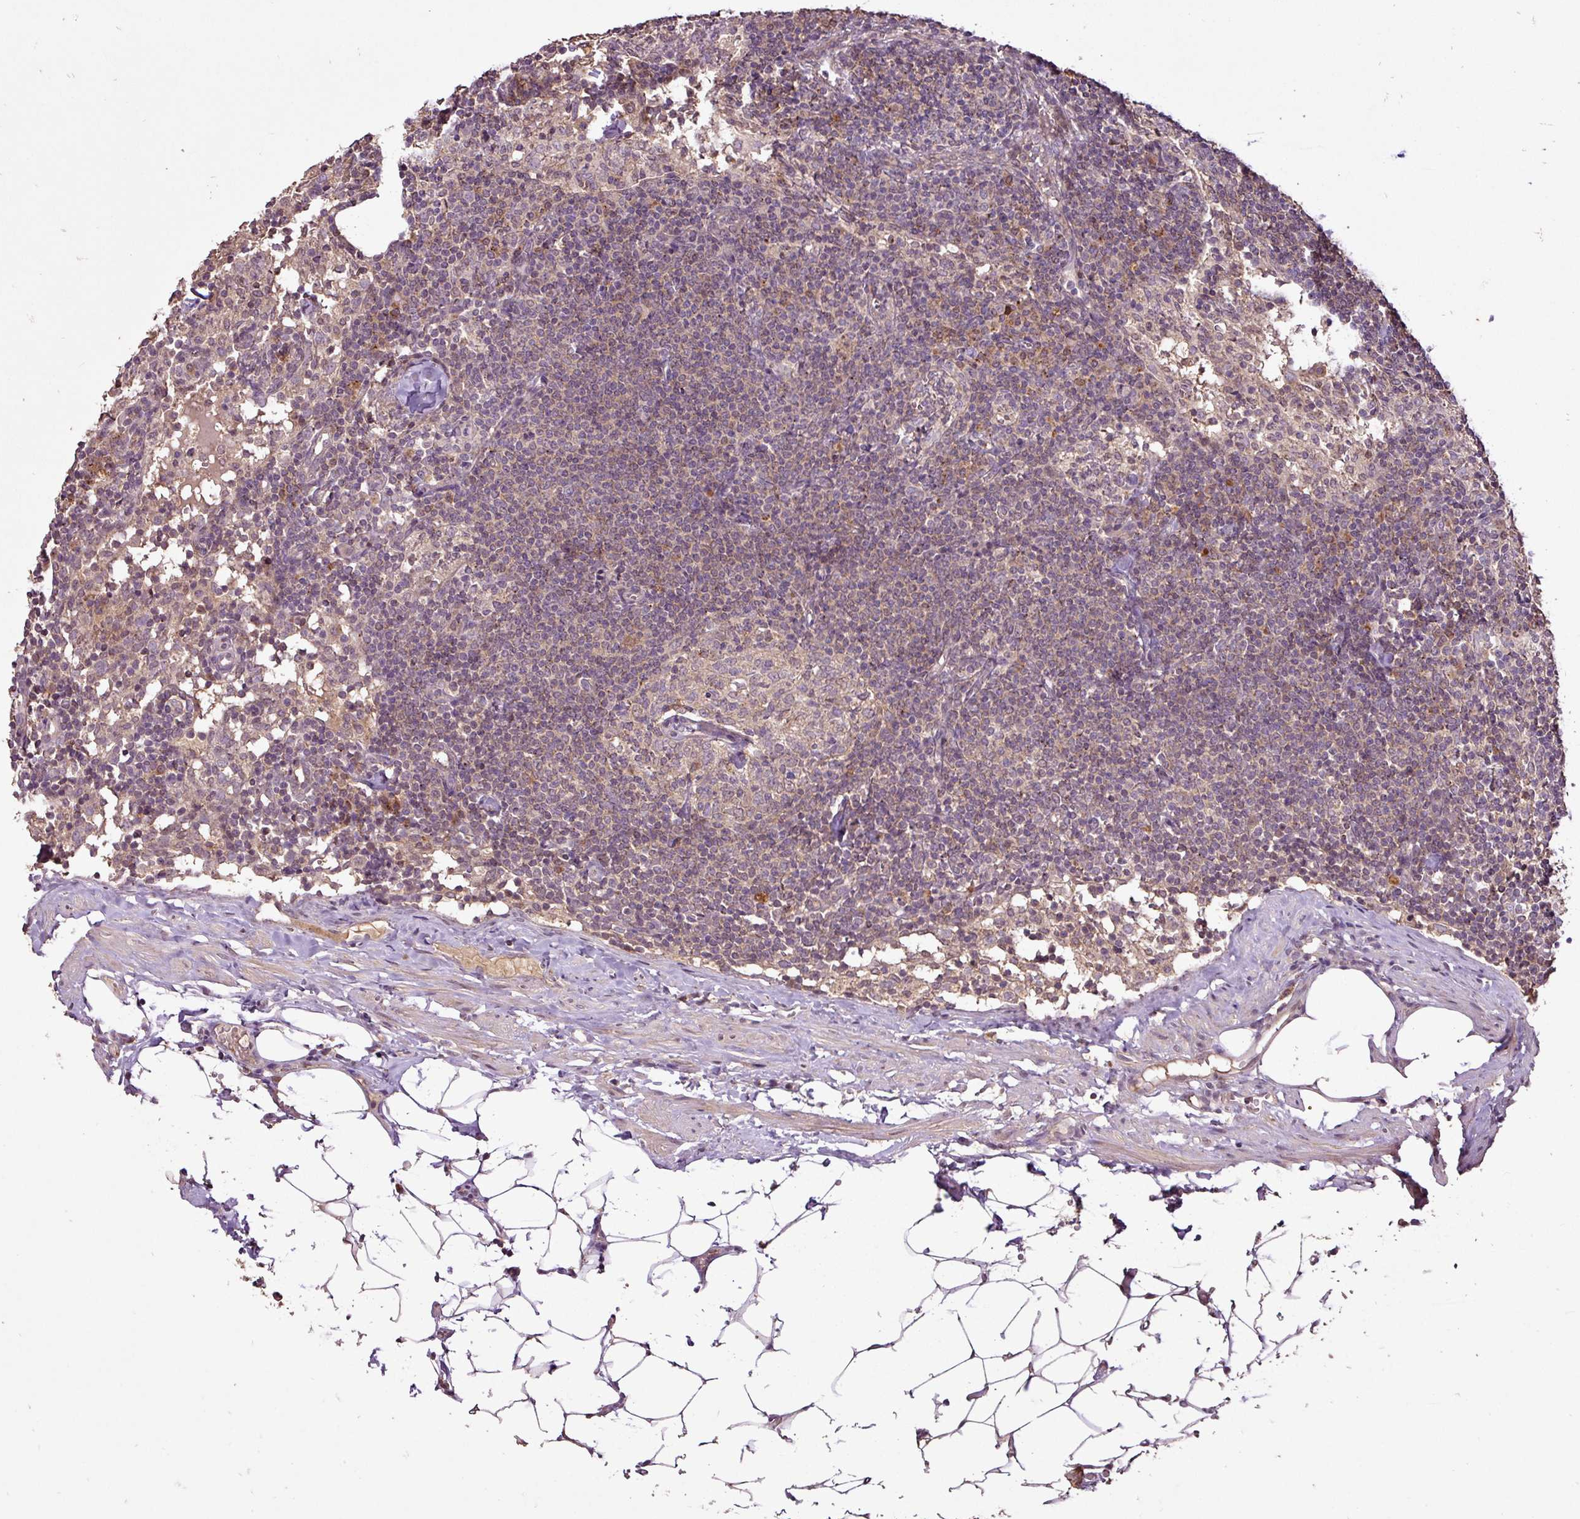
{"staining": {"intensity": "moderate", "quantity": "25%-75%", "location": "cytoplasmic/membranous"}, "tissue": "lymph node", "cell_type": "Germinal center cells", "image_type": "normal", "snomed": [{"axis": "morphology", "description": "Normal tissue, NOS"}, {"axis": "topography", "description": "Lymph node"}], "caption": "A brown stain labels moderate cytoplasmic/membranous positivity of a protein in germinal center cells of unremarkable human lymph node. The staining was performed using DAB to visualize the protein expression in brown, while the nuclei were stained in blue with hematoxylin (Magnification: 20x).", "gene": "FAIM", "patient": {"sex": "female", "age": 52}}